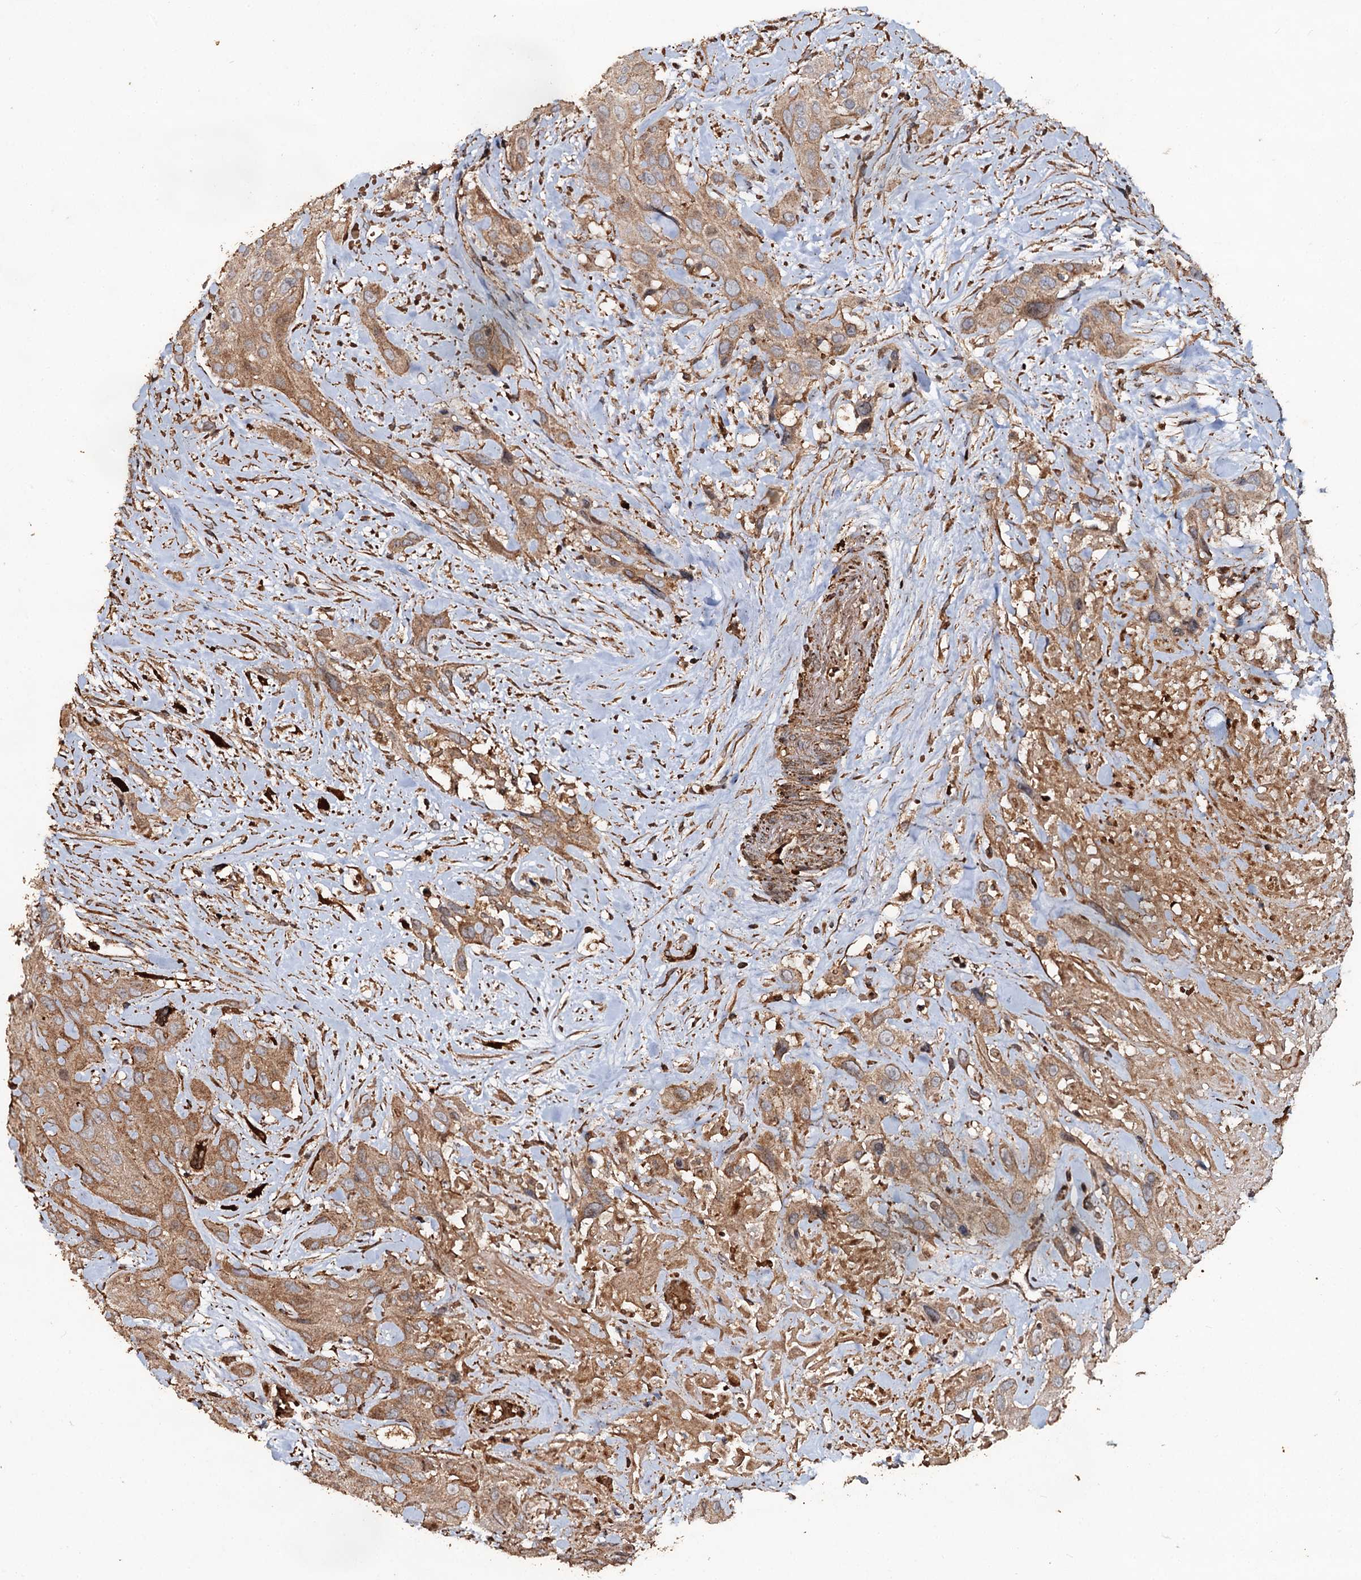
{"staining": {"intensity": "moderate", "quantity": ">75%", "location": "cytoplasmic/membranous"}, "tissue": "head and neck cancer", "cell_type": "Tumor cells", "image_type": "cancer", "snomed": [{"axis": "morphology", "description": "Squamous cell carcinoma, NOS"}, {"axis": "topography", "description": "Head-Neck"}], "caption": "Squamous cell carcinoma (head and neck) stained for a protein exhibits moderate cytoplasmic/membranous positivity in tumor cells.", "gene": "NOTCH2NLA", "patient": {"sex": "male", "age": 81}}